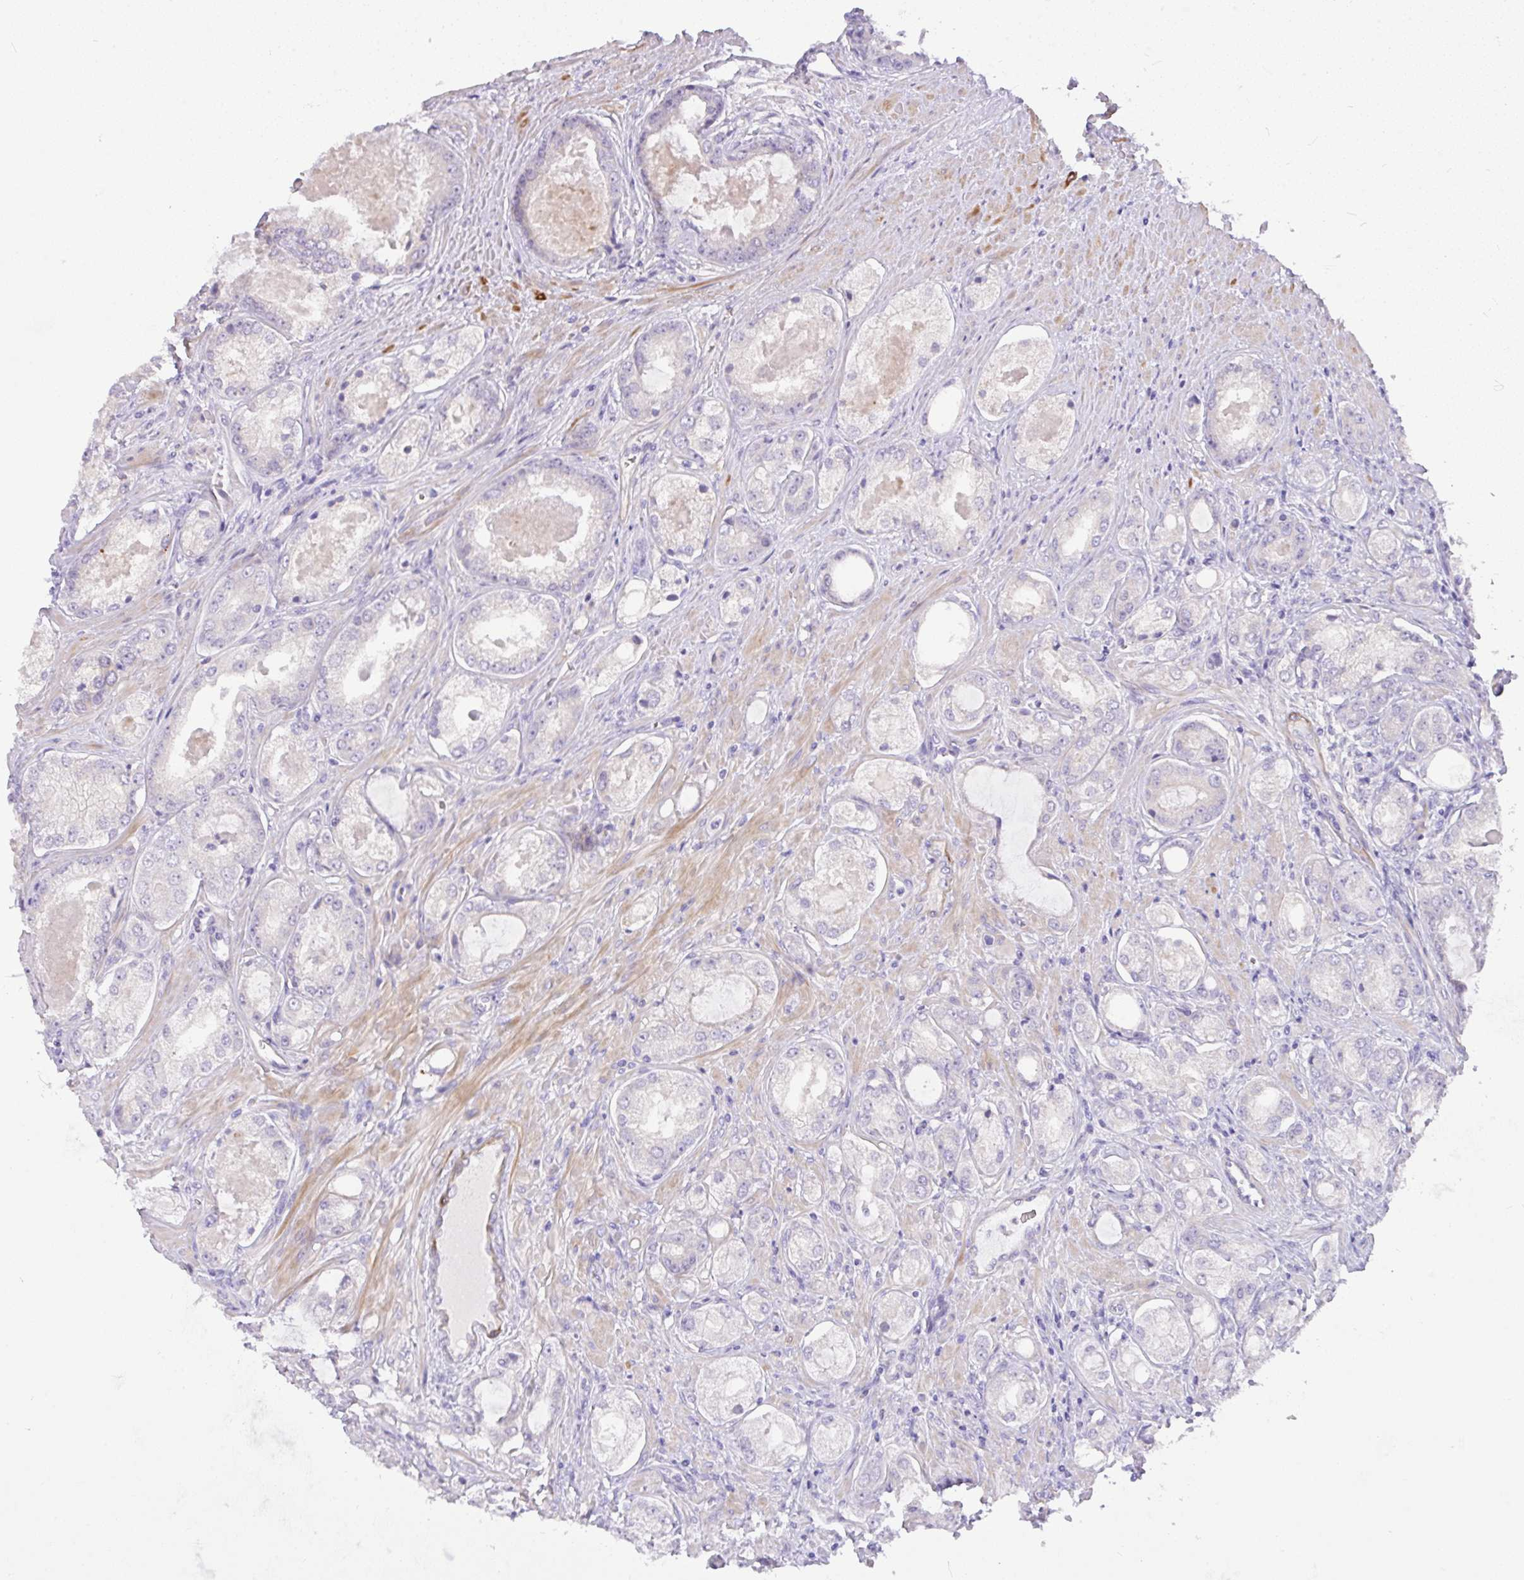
{"staining": {"intensity": "negative", "quantity": "none", "location": "none"}, "tissue": "prostate cancer", "cell_type": "Tumor cells", "image_type": "cancer", "snomed": [{"axis": "morphology", "description": "Adenocarcinoma, Low grade"}, {"axis": "topography", "description": "Prostate"}], "caption": "This is an immunohistochemistry (IHC) image of prostate cancer. There is no positivity in tumor cells.", "gene": "MOCS1", "patient": {"sex": "male", "age": 68}}